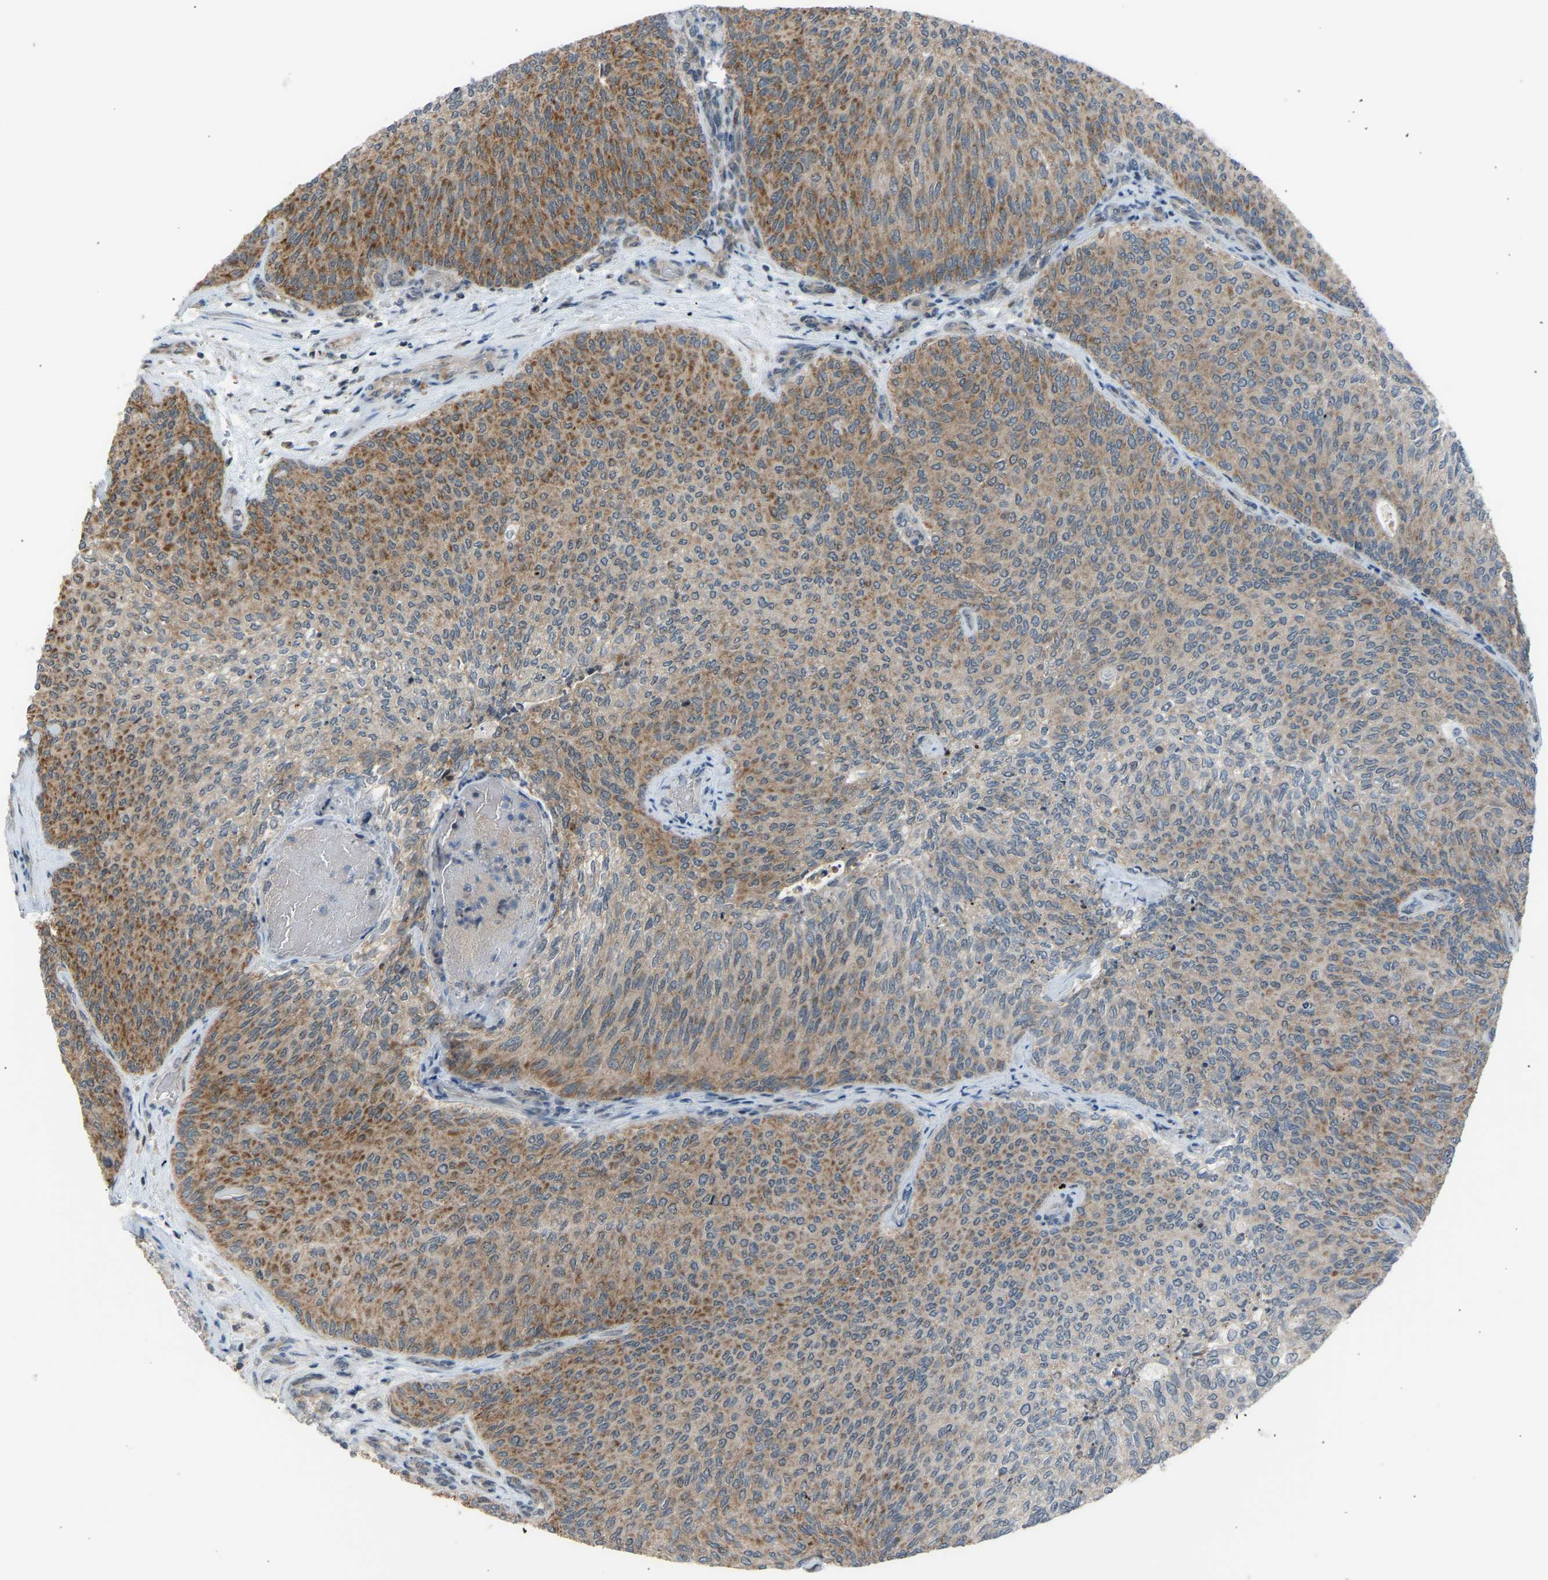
{"staining": {"intensity": "moderate", "quantity": "25%-75%", "location": "cytoplasmic/membranous"}, "tissue": "urothelial cancer", "cell_type": "Tumor cells", "image_type": "cancer", "snomed": [{"axis": "morphology", "description": "Urothelial carcinoma, Low grade"}, {"axis": "topography", "description": "Urinary bladder"}], "caption": "The image reveals a brown stain indicating the presence of a protein in the cytoplasmic/membranous of tumor cells in low-grade urothelial carcinoma.", "gene": "SLIRP", "patient": {"sex": "female", "age": 79}}